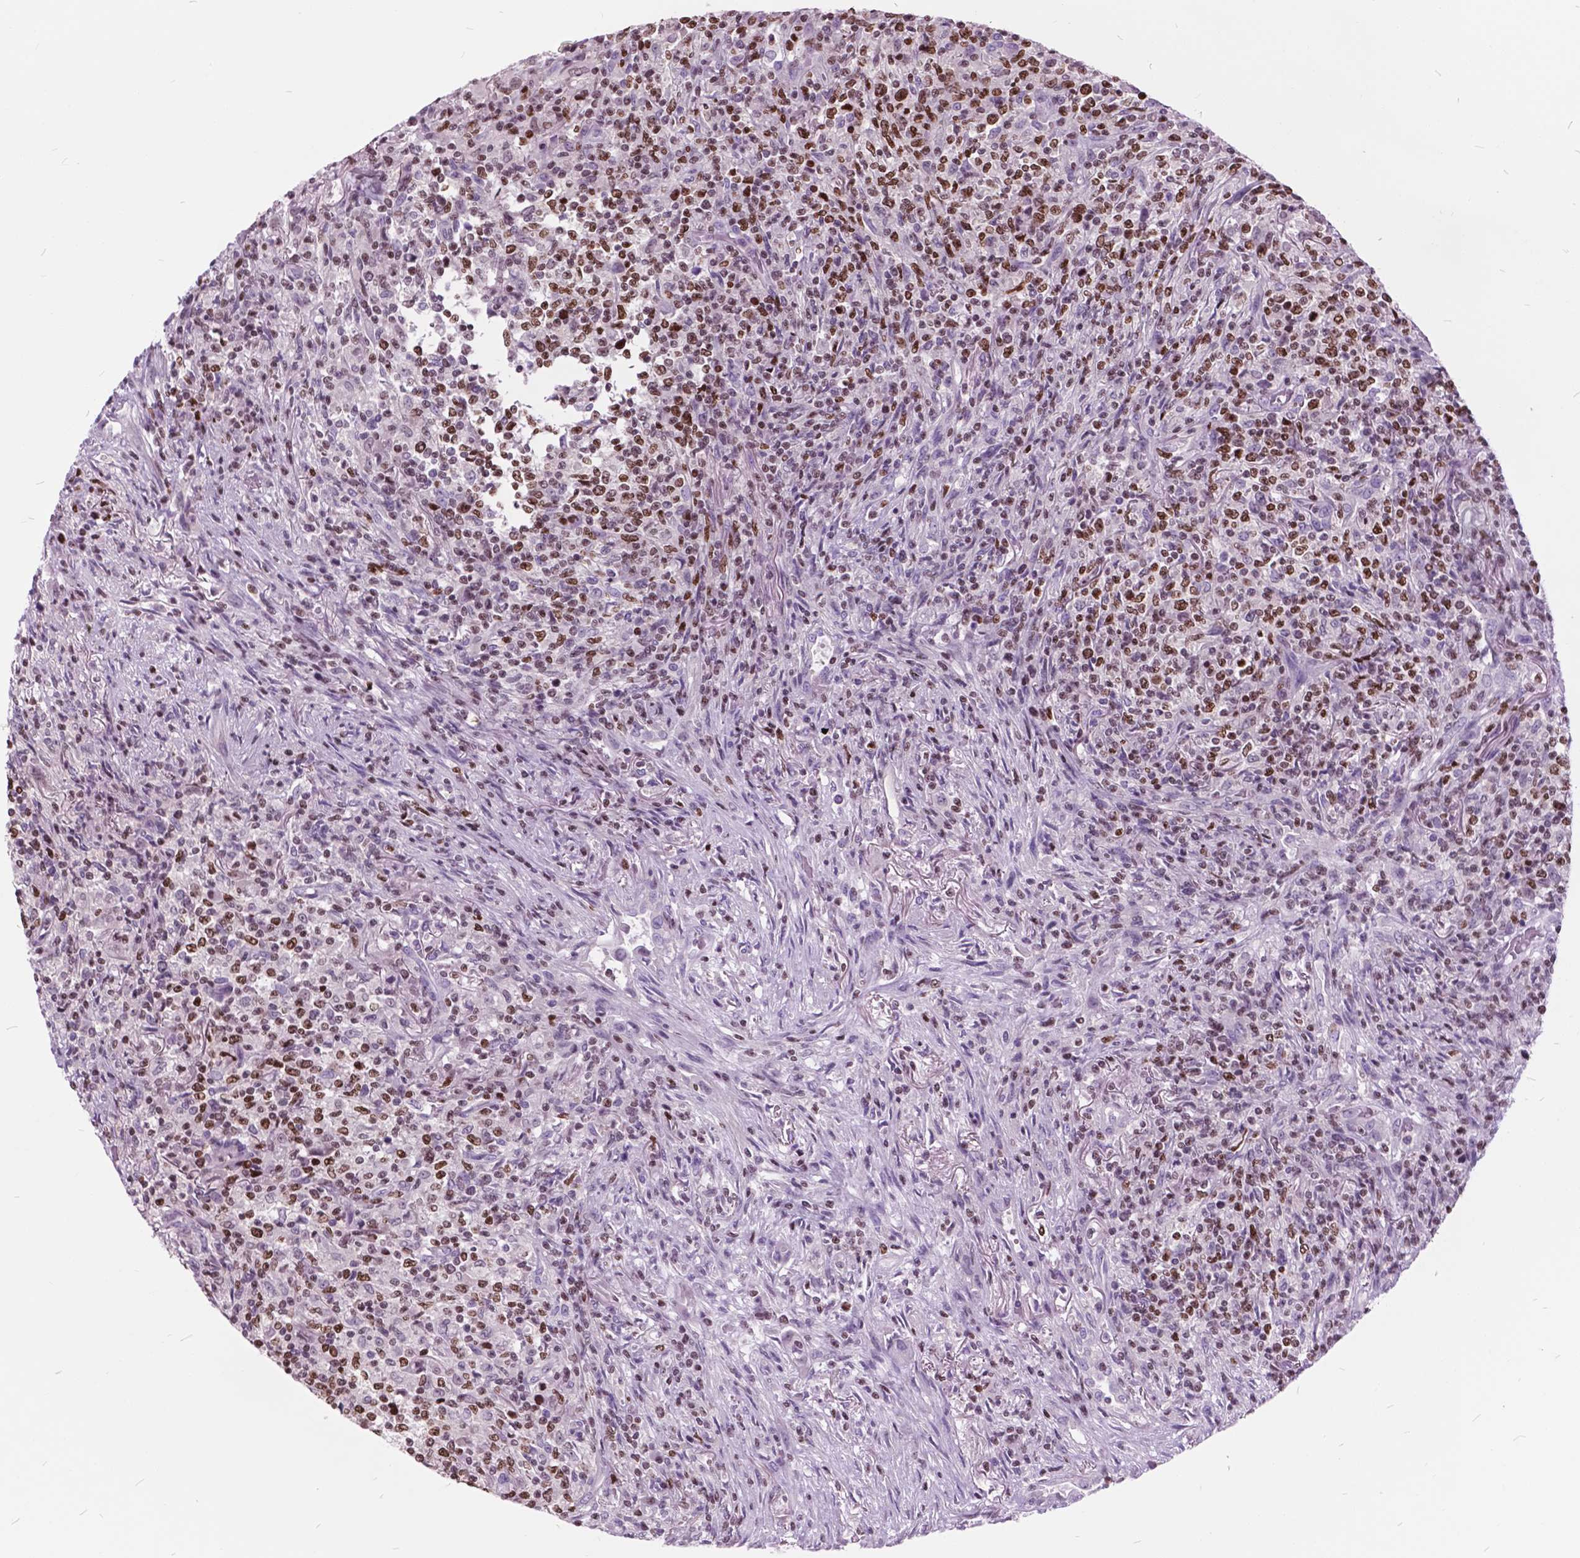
{"staining": {"intensity": "moderate", "quantity": ">75%", "location": "nuclear"}, "tissue": "lymphoma", "cell_type": "Tumor cells", "image_type": "cancer", "snomed": [{"axis": "morphology", "description": "Malignant lymphoma, non-Hodgkin's type, High grade"}, {"axis": "topography", "description": "Lung"}], "caption": "Lymphoma stained for a protein displays moderate nuclear positivity in tumor cells.", "gene": "SP140", "patient": {"sex": "male", "age": 79}}